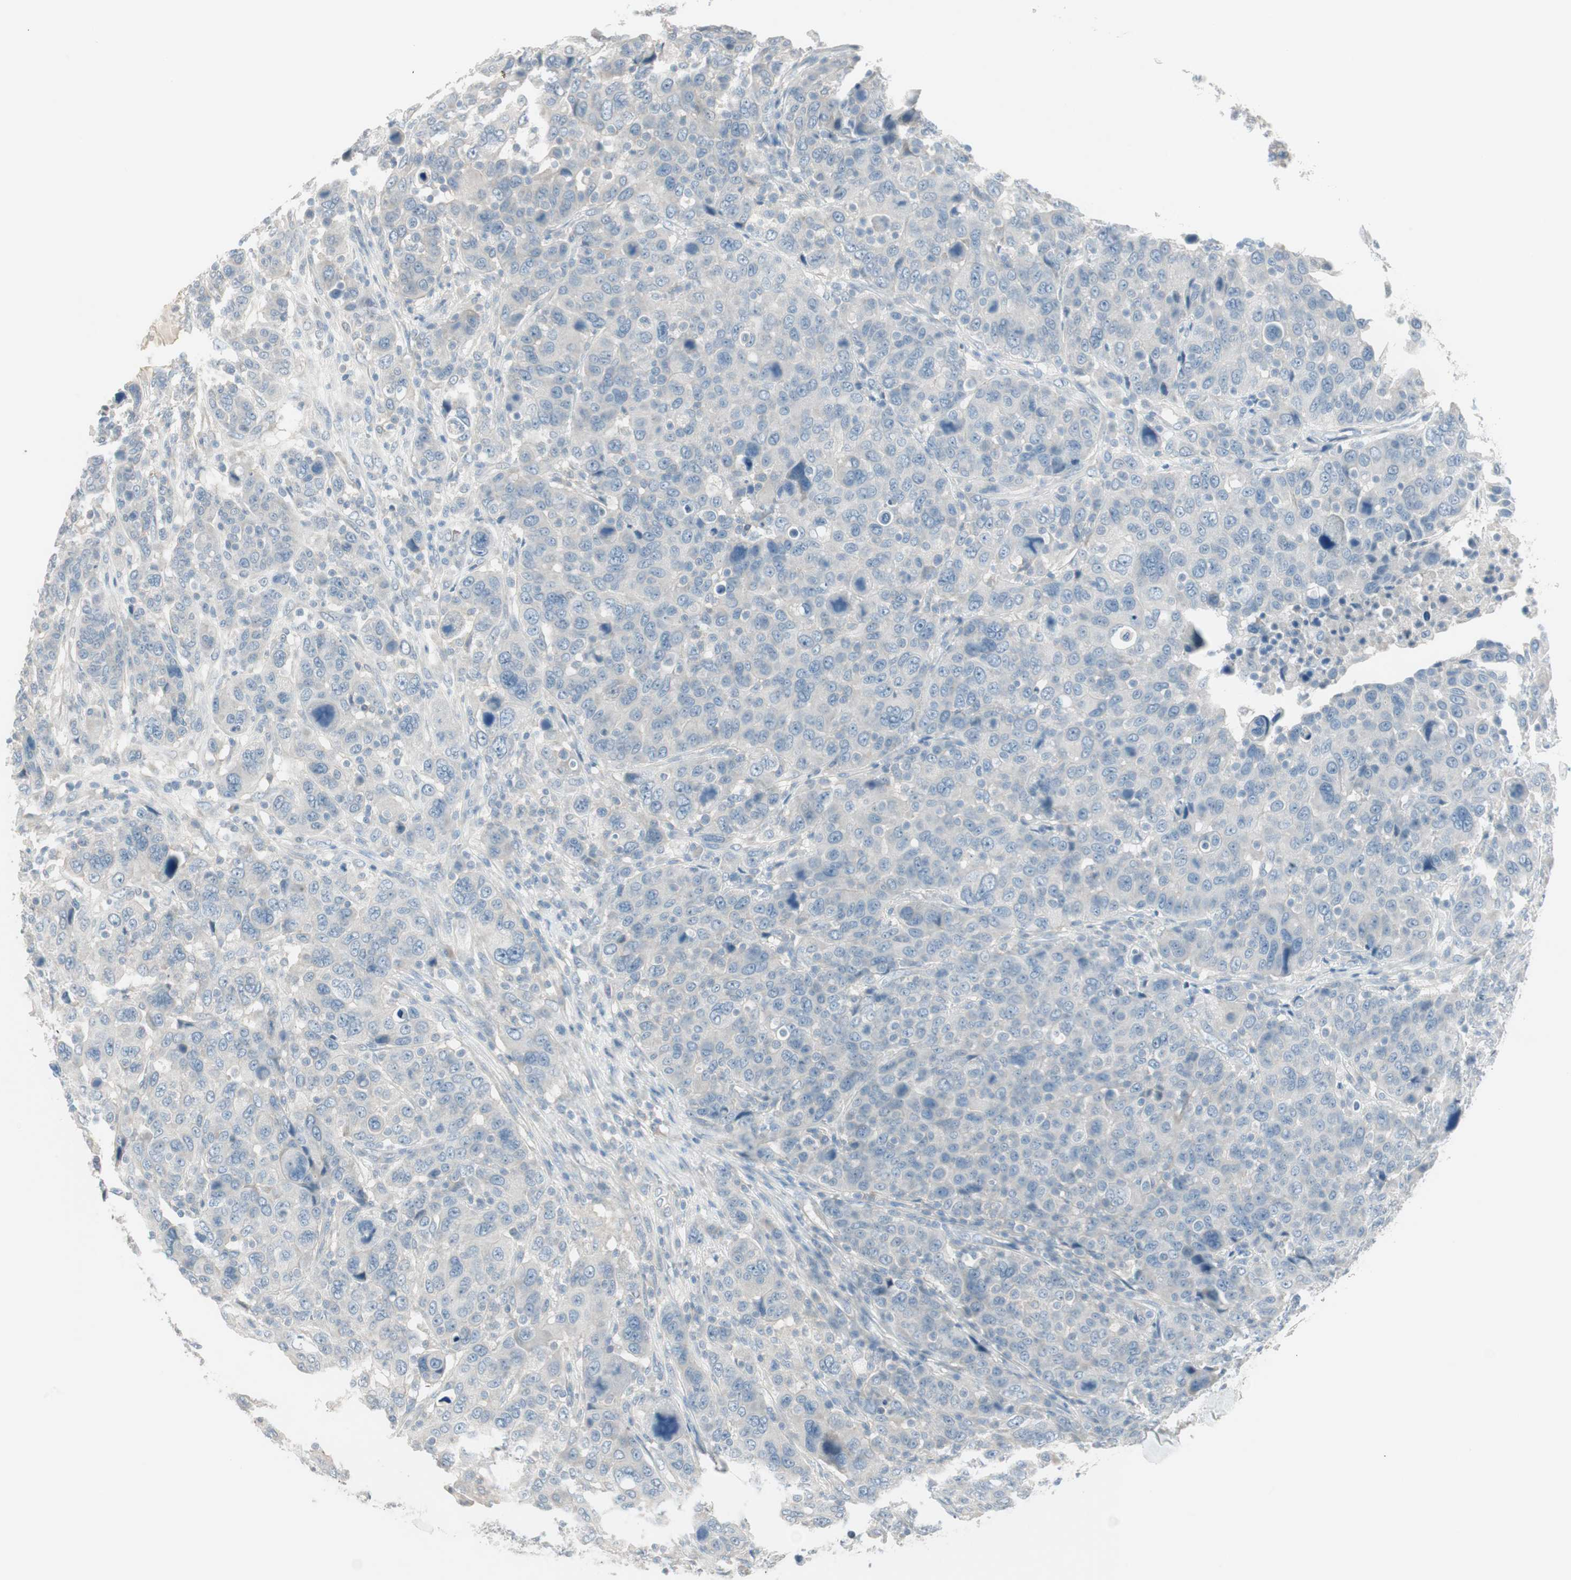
{"staining": {"intensity": "weak", "quantity": "25%-75%", "location": "cytoplasmic/membranous"}, "tissue": "breast cancer", "cell_type": "Tumor cells", "image_type": "cancer", "snomed": [{"axis": "morphology", "description": "Duct carcinoma"}, {"axis": "topography", "description": "Breast"}], "caption": "Immunohistochemical staining of breast infiltrating ductal carcinoma exhibits low levels of weak cytoplasmic/membranous protein staining in about 25%-75% of tumor cells.", "gene": "ITLN2", "patient": {"sex": "female", "age": 37}}